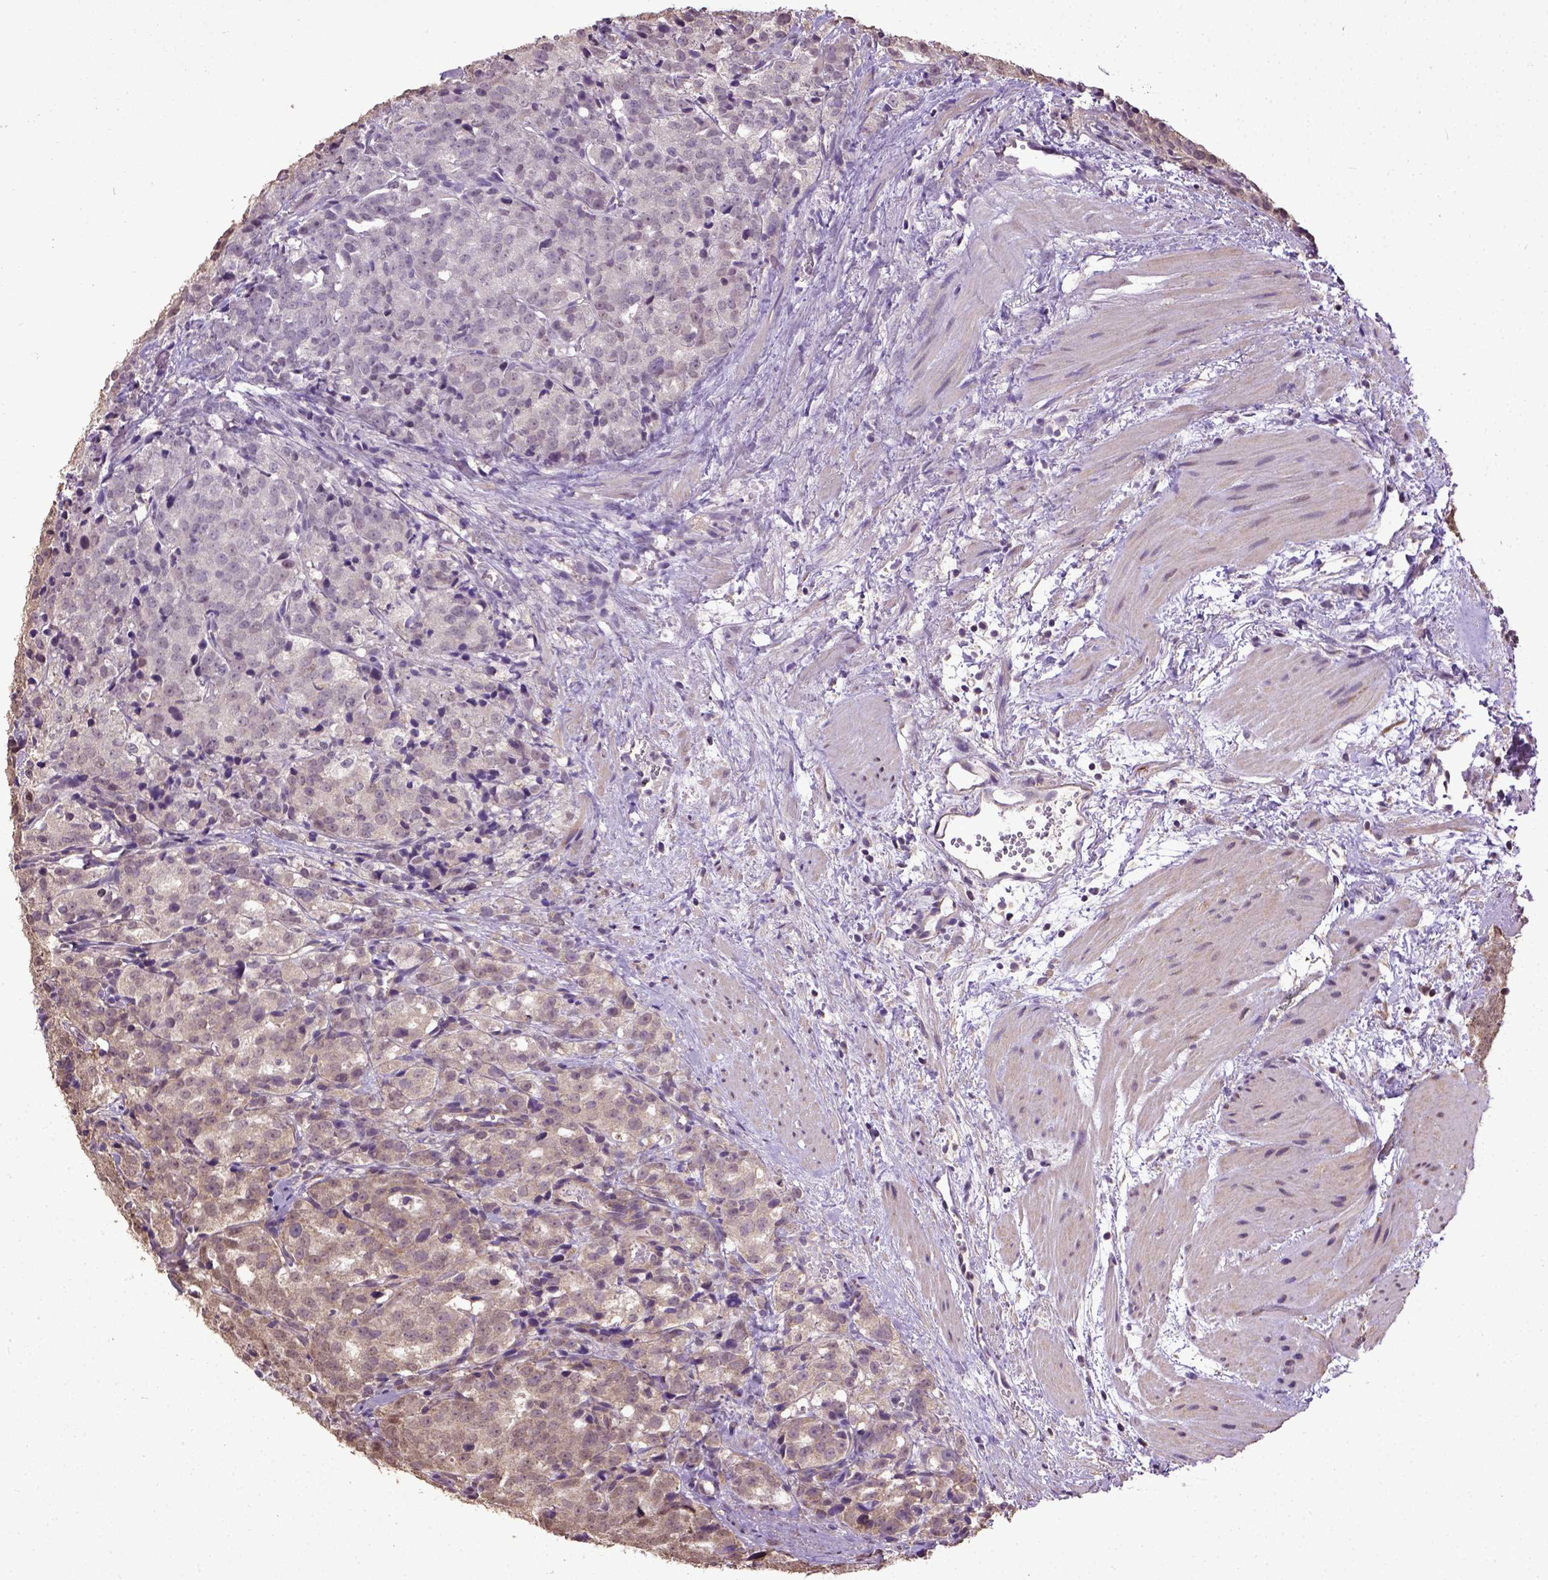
{"staining": {"intensity": "weak", "quantity": ">75%", "location": "cytoplasmic/membranous,nuclear"}, "tissue": "prostate cancer", "cell_type": "Tumor cells", "image_type": "cancer", "snomed": [{"axis": "morphology", "description": "Adenocarcinoma, High grade"}, {"axis": "topography", "description": "Prostate"}], "caption": "Approximately >75% of tumor cells in high-grade adenocarcinoma (prostate) reveal weak cytoplasmic/membranous and nuclear protein staining as visualized by brown immunohistochemical staining.", "gene": "UBA3", "patient": {"sex": "male", "age": 53}}